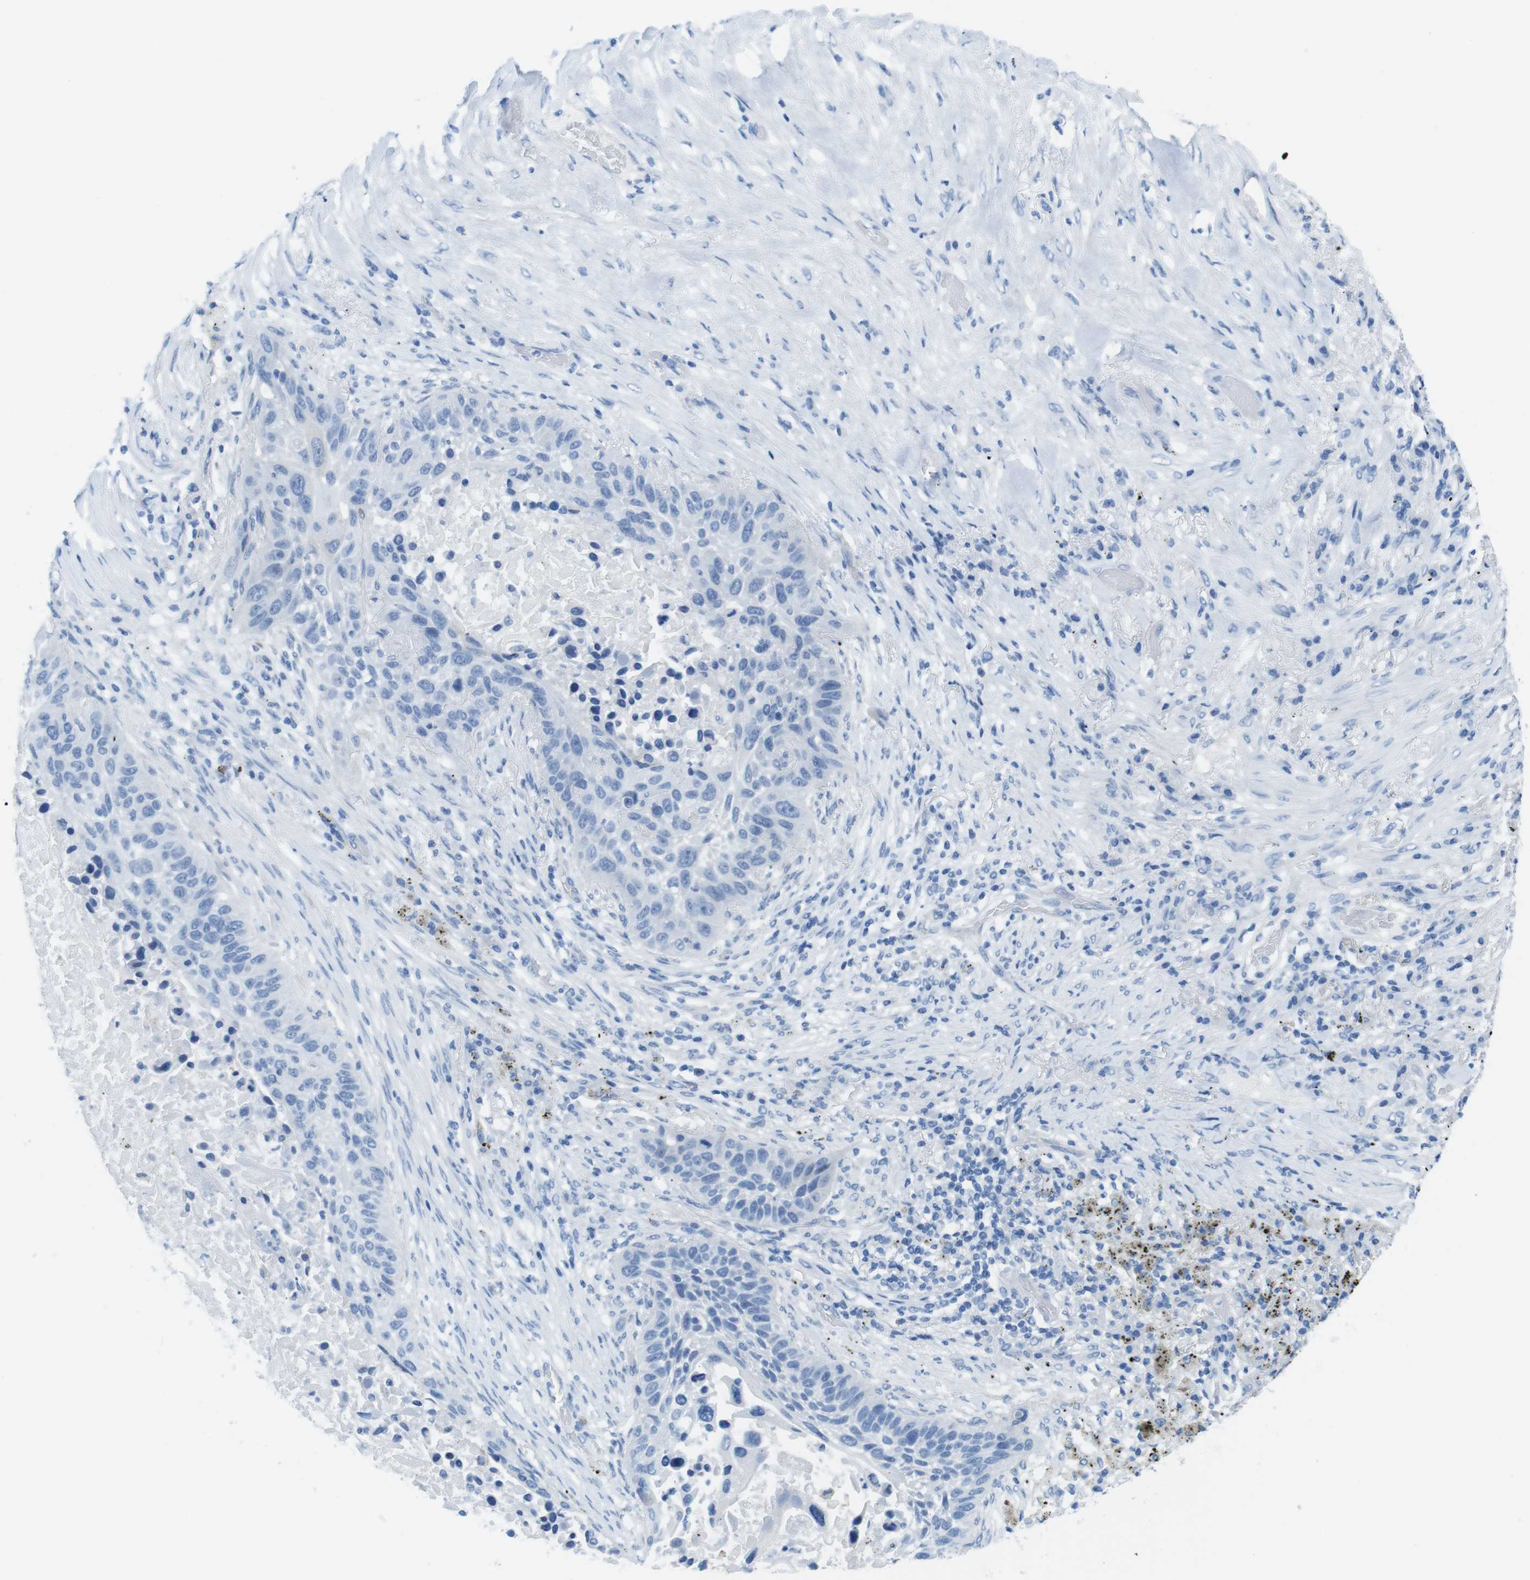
{"staining": {"intensity": "negative", "quantity": "none", "location": "none"}, "tissue": "lung cancer", "cell_type": "Tumor cells", "image_type": "cancer", "snomed": [{"axis": "morphology", "description": "Squamous cell carcinoma, NOS"}, {"axis": "topography", "description": "Lung"}], "caption": "This is a micrograph of IHC staining of lung cancer, which shows no expression in tumor cells.", "gene": "GAP43", "patient": {"sex": "male", "age": 57}}